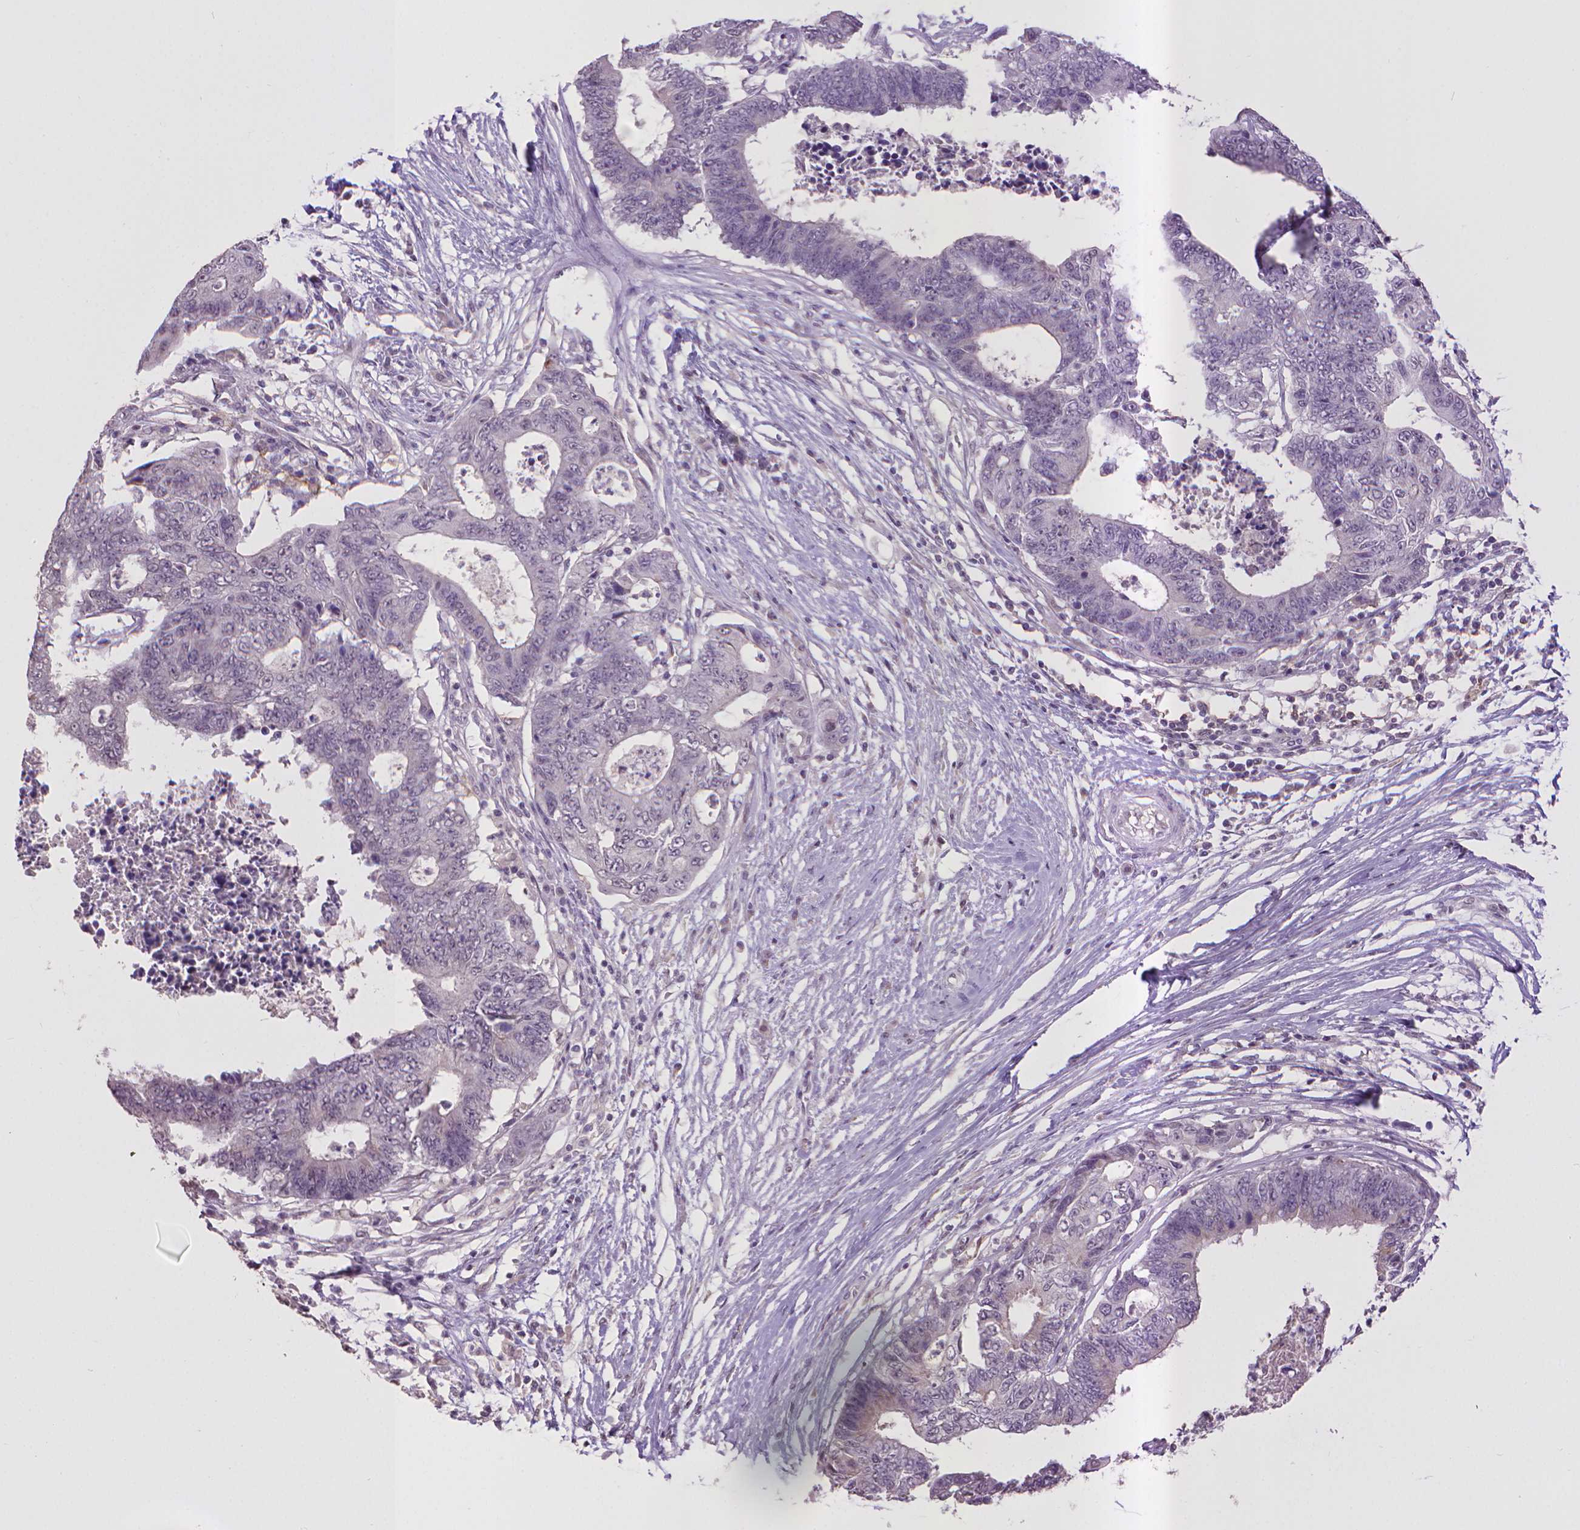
{"staining": {"intensity": "negative", "quantity": "none", "location": "none"}, "tissue": "colorectal cancer", "cell_type": "Tumor cells", "image_type": "cancer", "snomed": [{"axis": "morphology", "description": "Adenocarcinoma, NOS"}, {"axis": "topography", "description": "Colon"}], "caption": "A micrograph of human colorectal adenocarcinoma is negative for staining in tumor cells.", "gene": "CPM", "patient": {"sex": "female", "age": 48}}